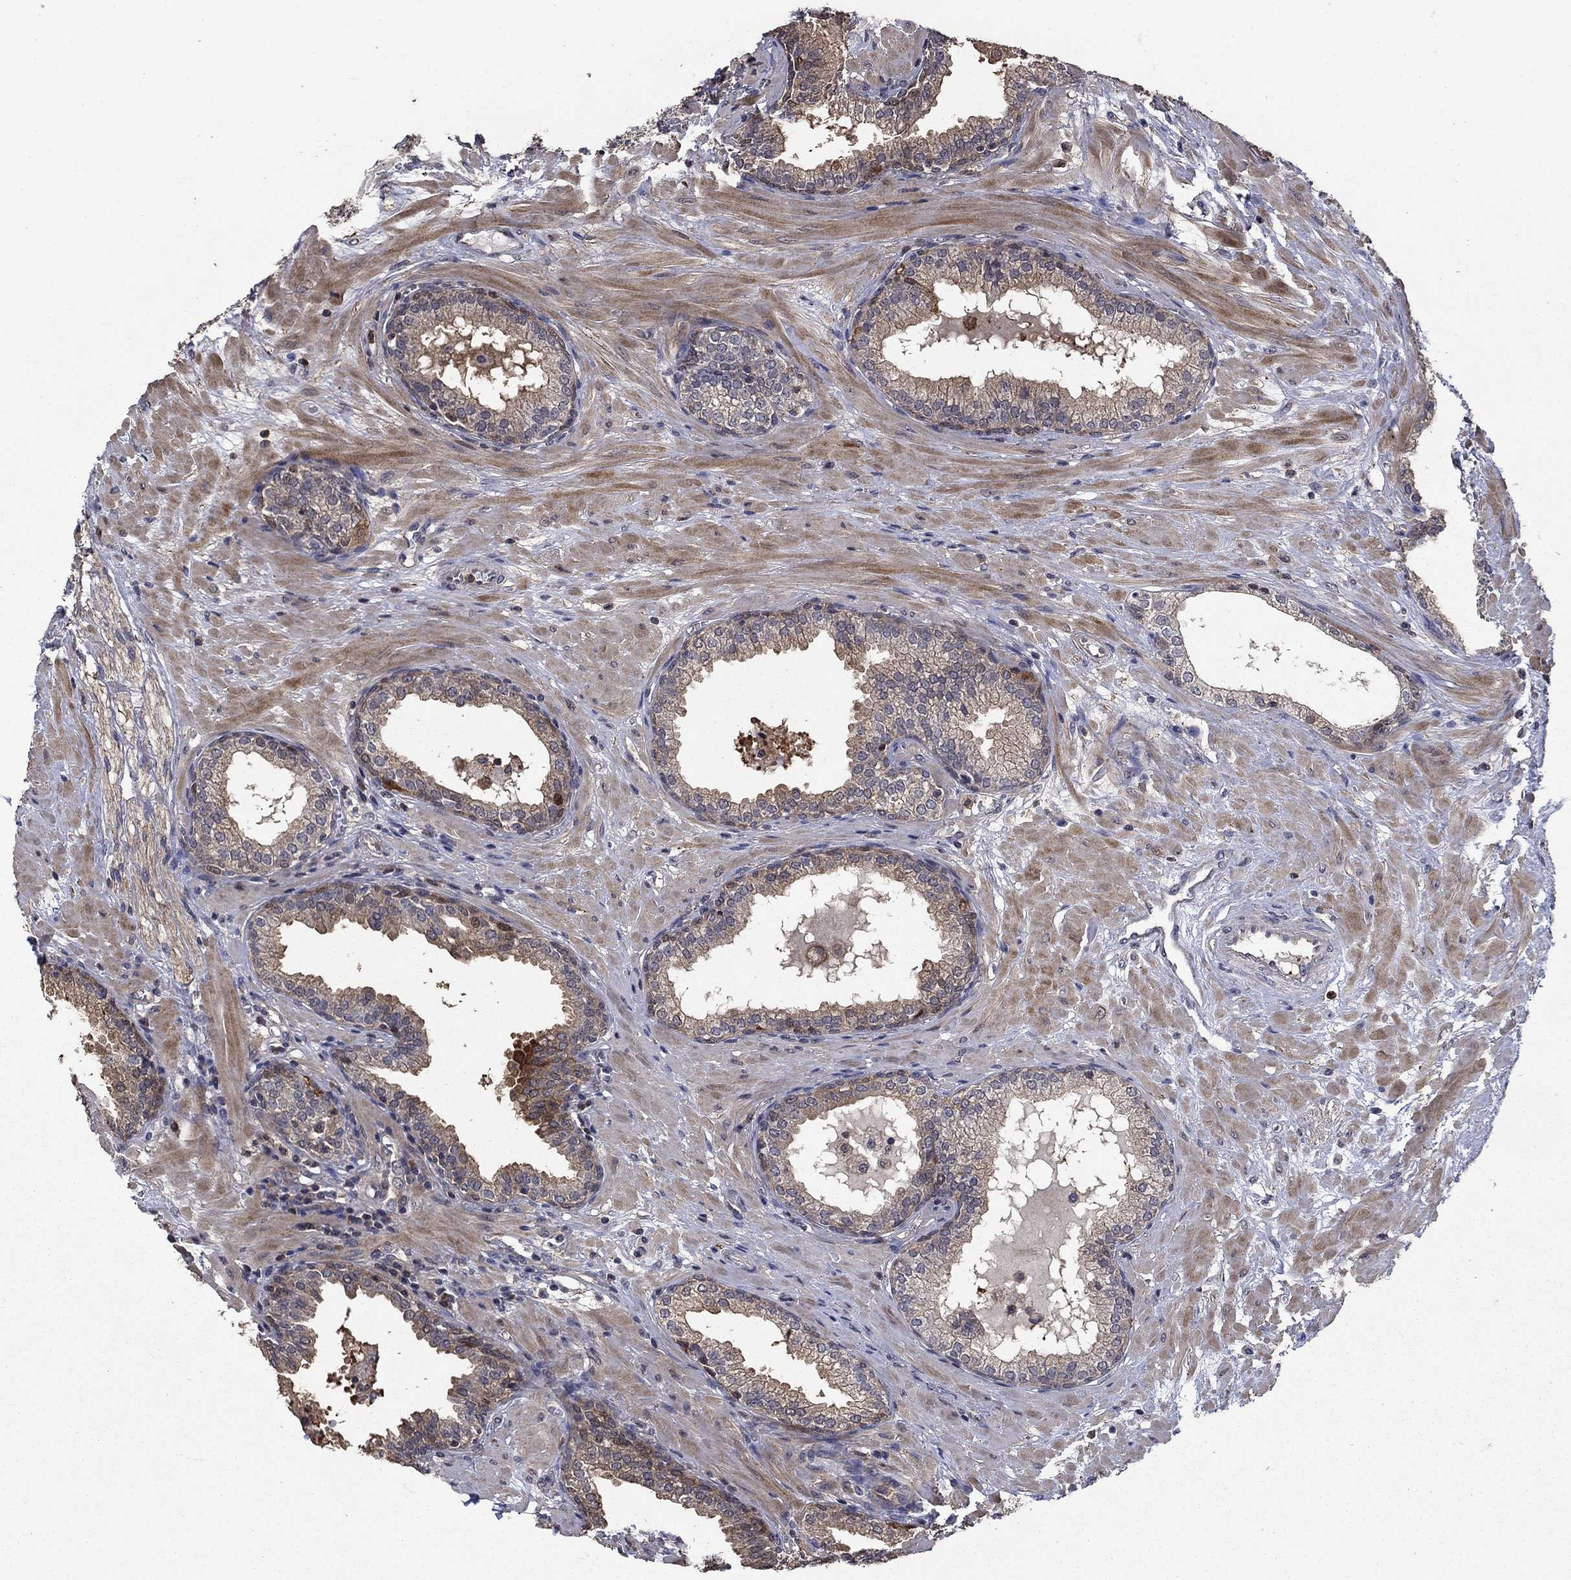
{"staining": {"intensity": "weak", "quantity": "25%-75%", "location": "cytoplasmic/membranous"}, "tissue": "prostate", "cell_type": "Glandular cells", "image_type": "normal", "snomed": [{"axis": "morphology", "description": "Normal tissue, NOS"}, {"axis": "topography", "description": "Prostate"}], "caption": "Immunohistochemistry (IHC) photomicrograph of normal human prostate stained for a protein (brown), which reveals low levels of weak cytoplasmic/membranous expression in about 25%-75% of glandular cells.", "gene": "DVL1", "patient": {"sex": "male", "age": 64}}